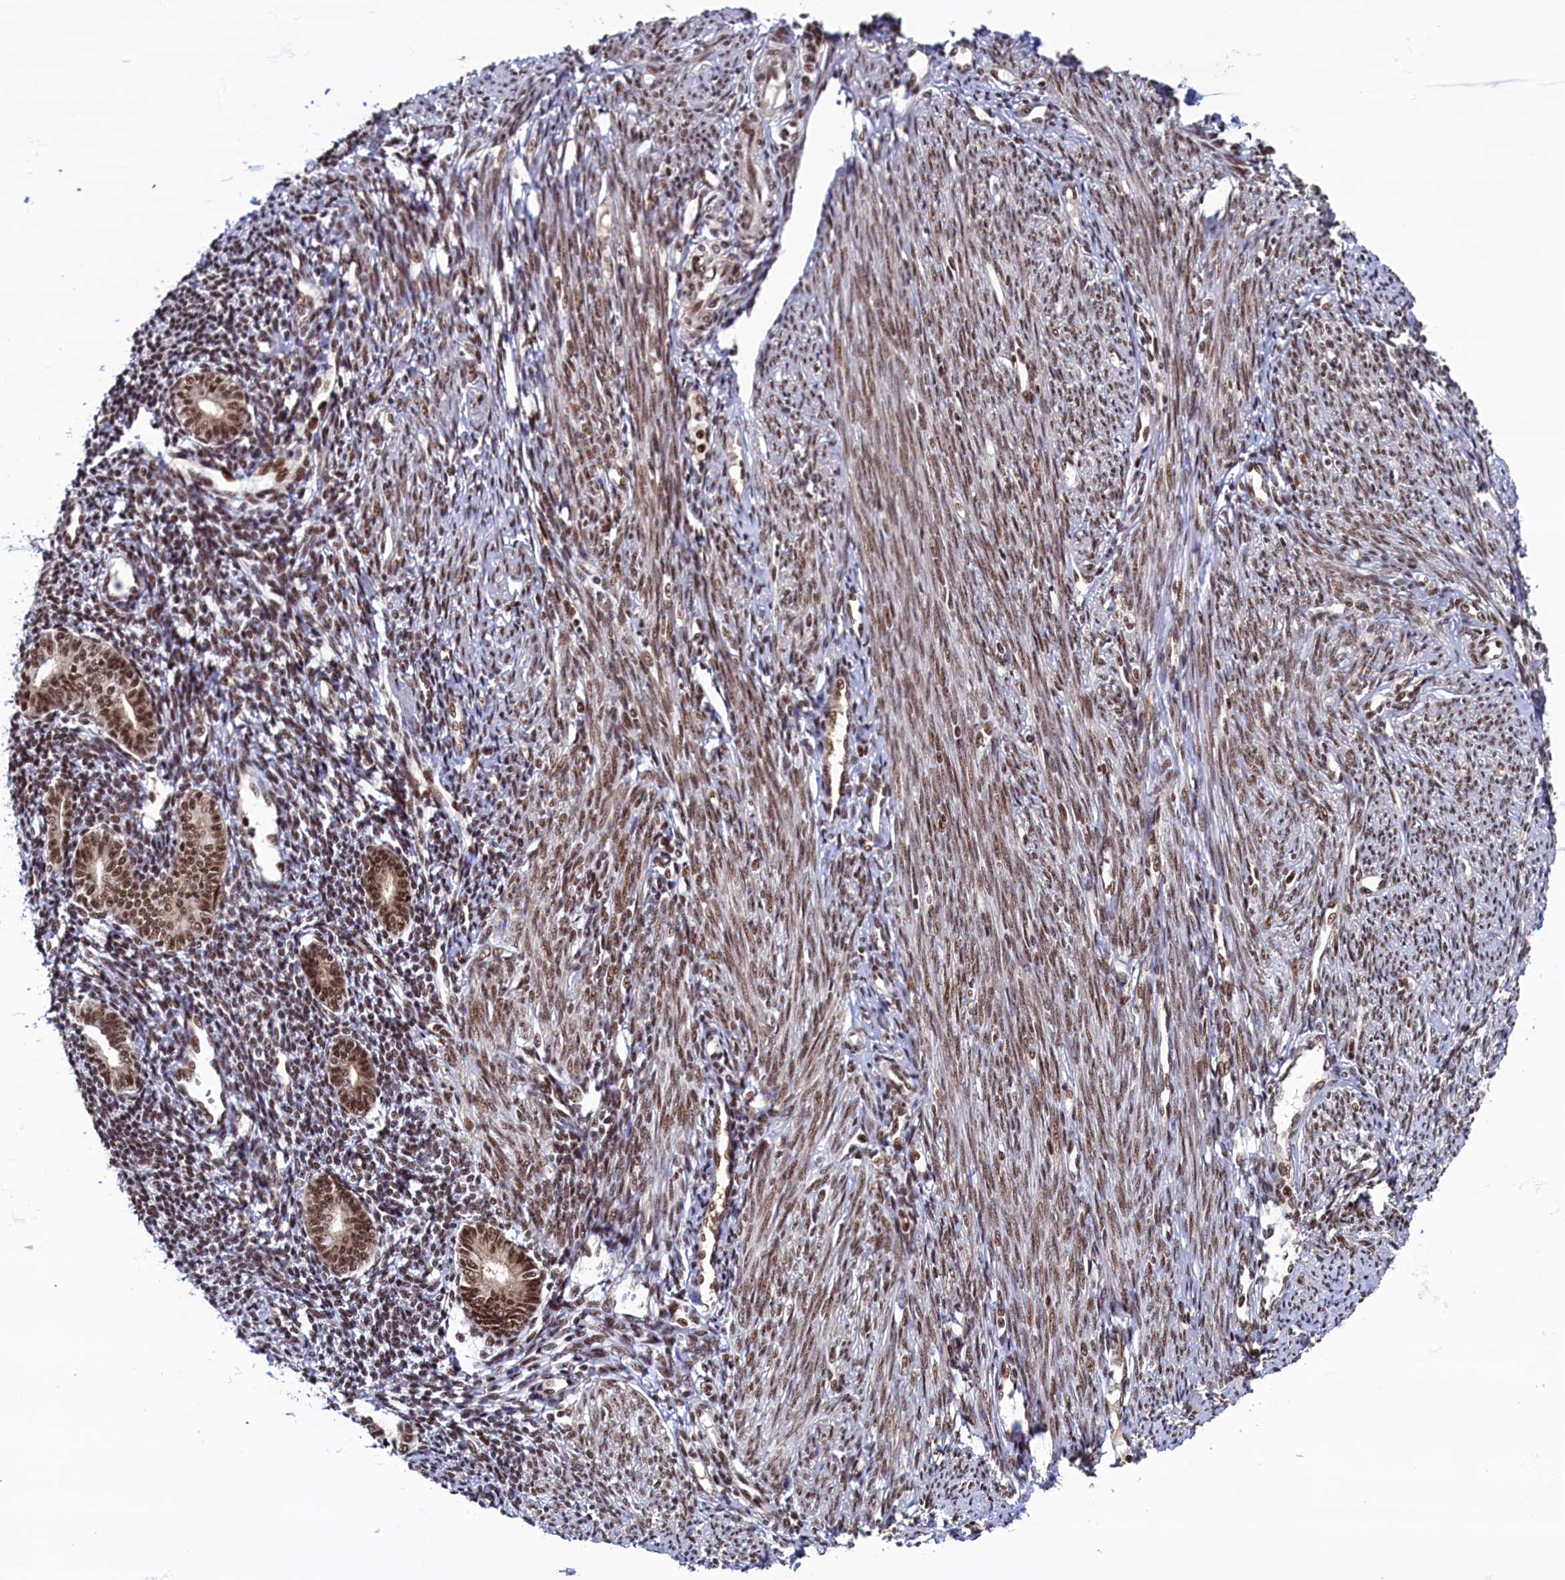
{"staining": {"intensity": "strong", "quantity": "25%-75%", "location": "nuclear"}, "tissue": "endometrium", "cell_type": "Cells in endometrial stroma", "image_type": "normal", "snomed": [{"axis": "morphology", "description": "Normal tissue, NOS"}, {"axis": "topography", "description": "Endometrium"}], "caption": "Endometrium stained with DAB (3,3'-diaminobenzidine) immunohistochemistry (IHC) displays high levels of strong nuclear expression in about 25%-75% of cells in endometrial stroma.", "gene": "ZC3H18", "patient": {"sex": "female", "age": 56}}